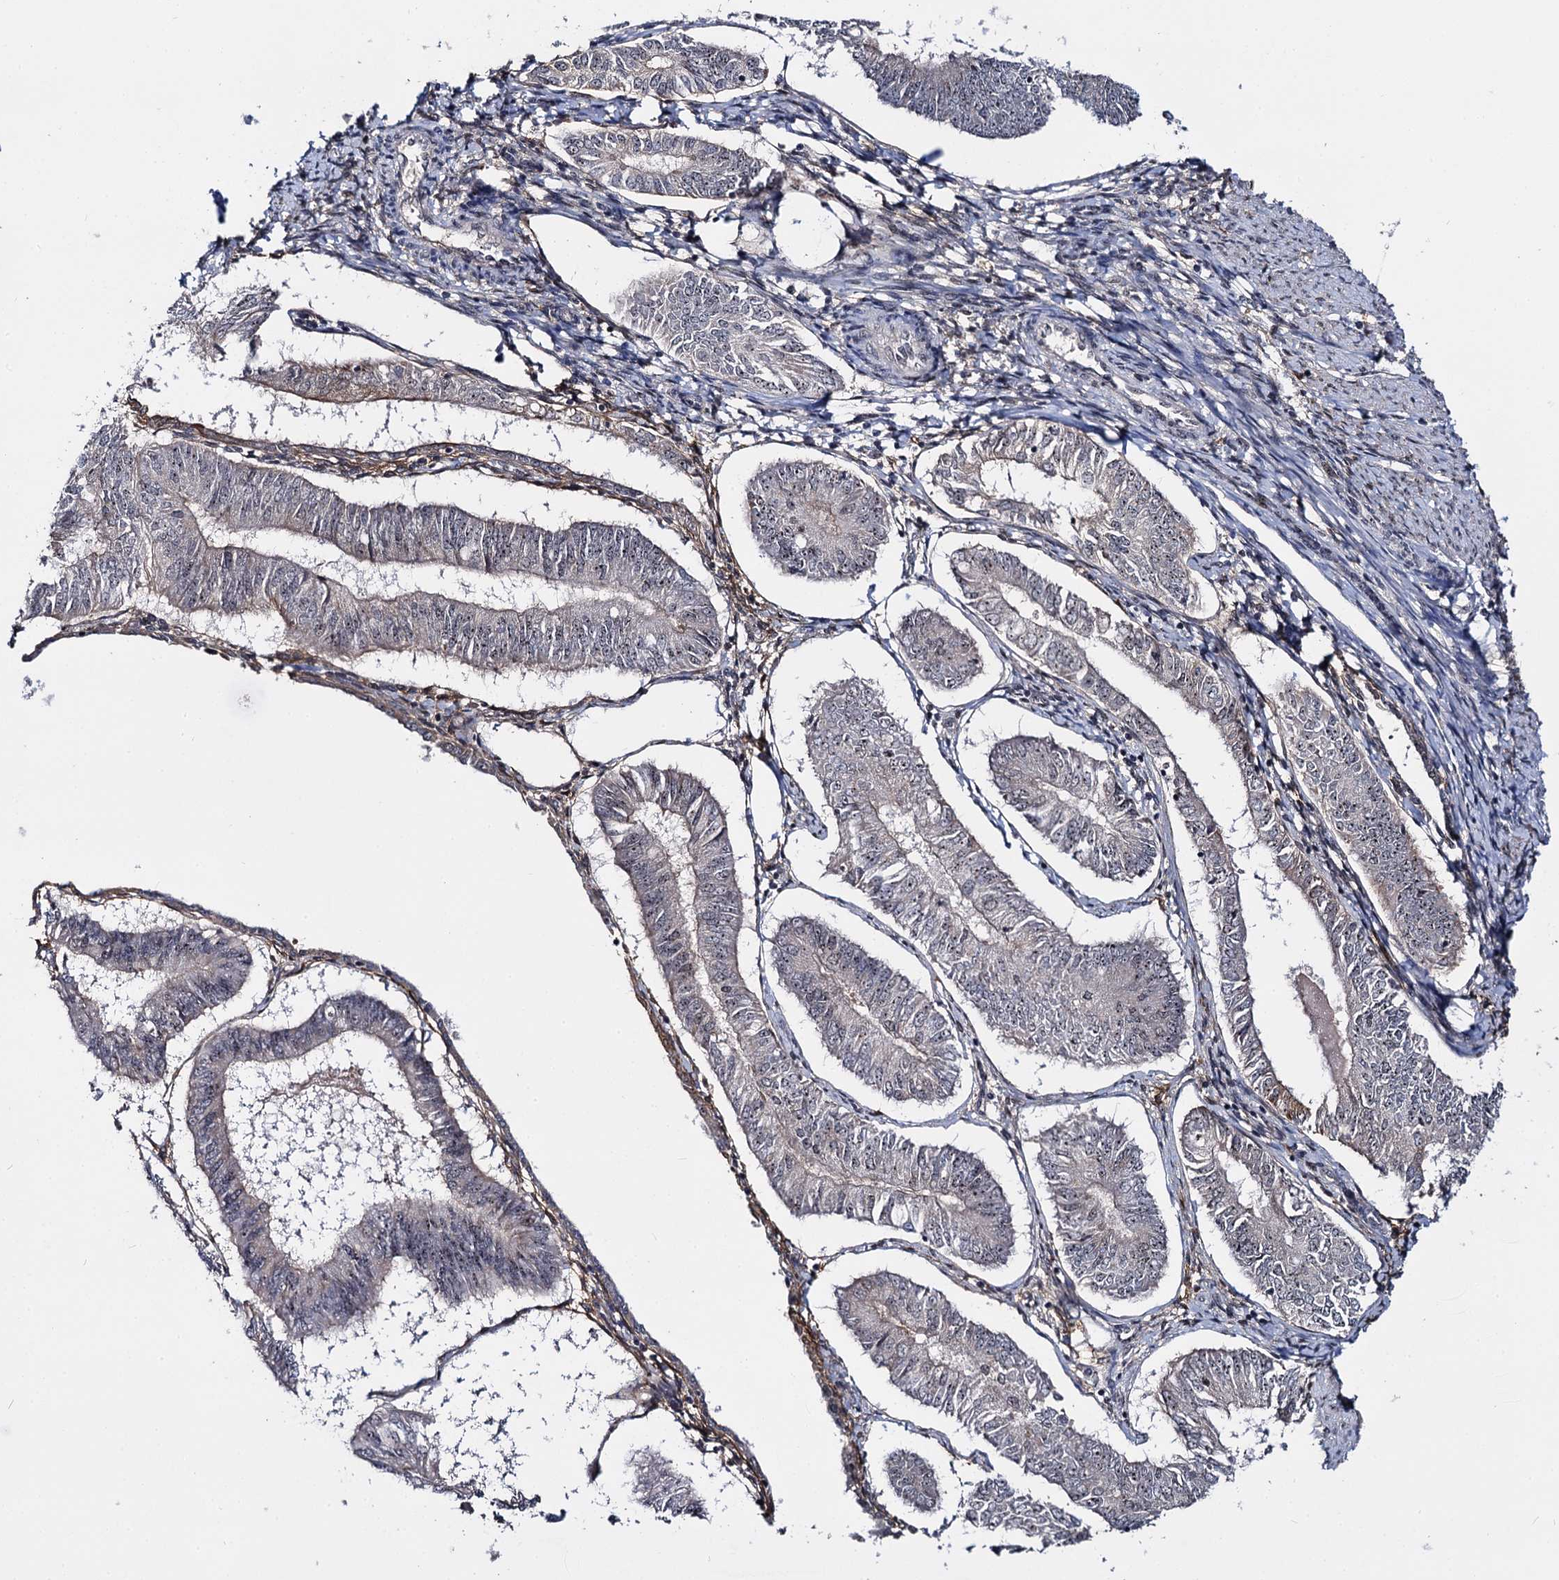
{"staining": {"intensity": "weak", "quantity": "<25%", "location": "nuclear"}, "tissue": "endometrial cancer", "cell_type": "Tumor cells", "image_type": "cancer", "snomed": [{"axis": "morphology", "description": "Adenocarcinoma, NOS"}, {"axis": "topography", "description": "Endometrium"}], "caption": "The histopathology image exhibits no staining of tumor cells in adenocarcinoma (endometrial).", "gene": "SUPT20H", "patient": {"sex": "female", "age": 58}}